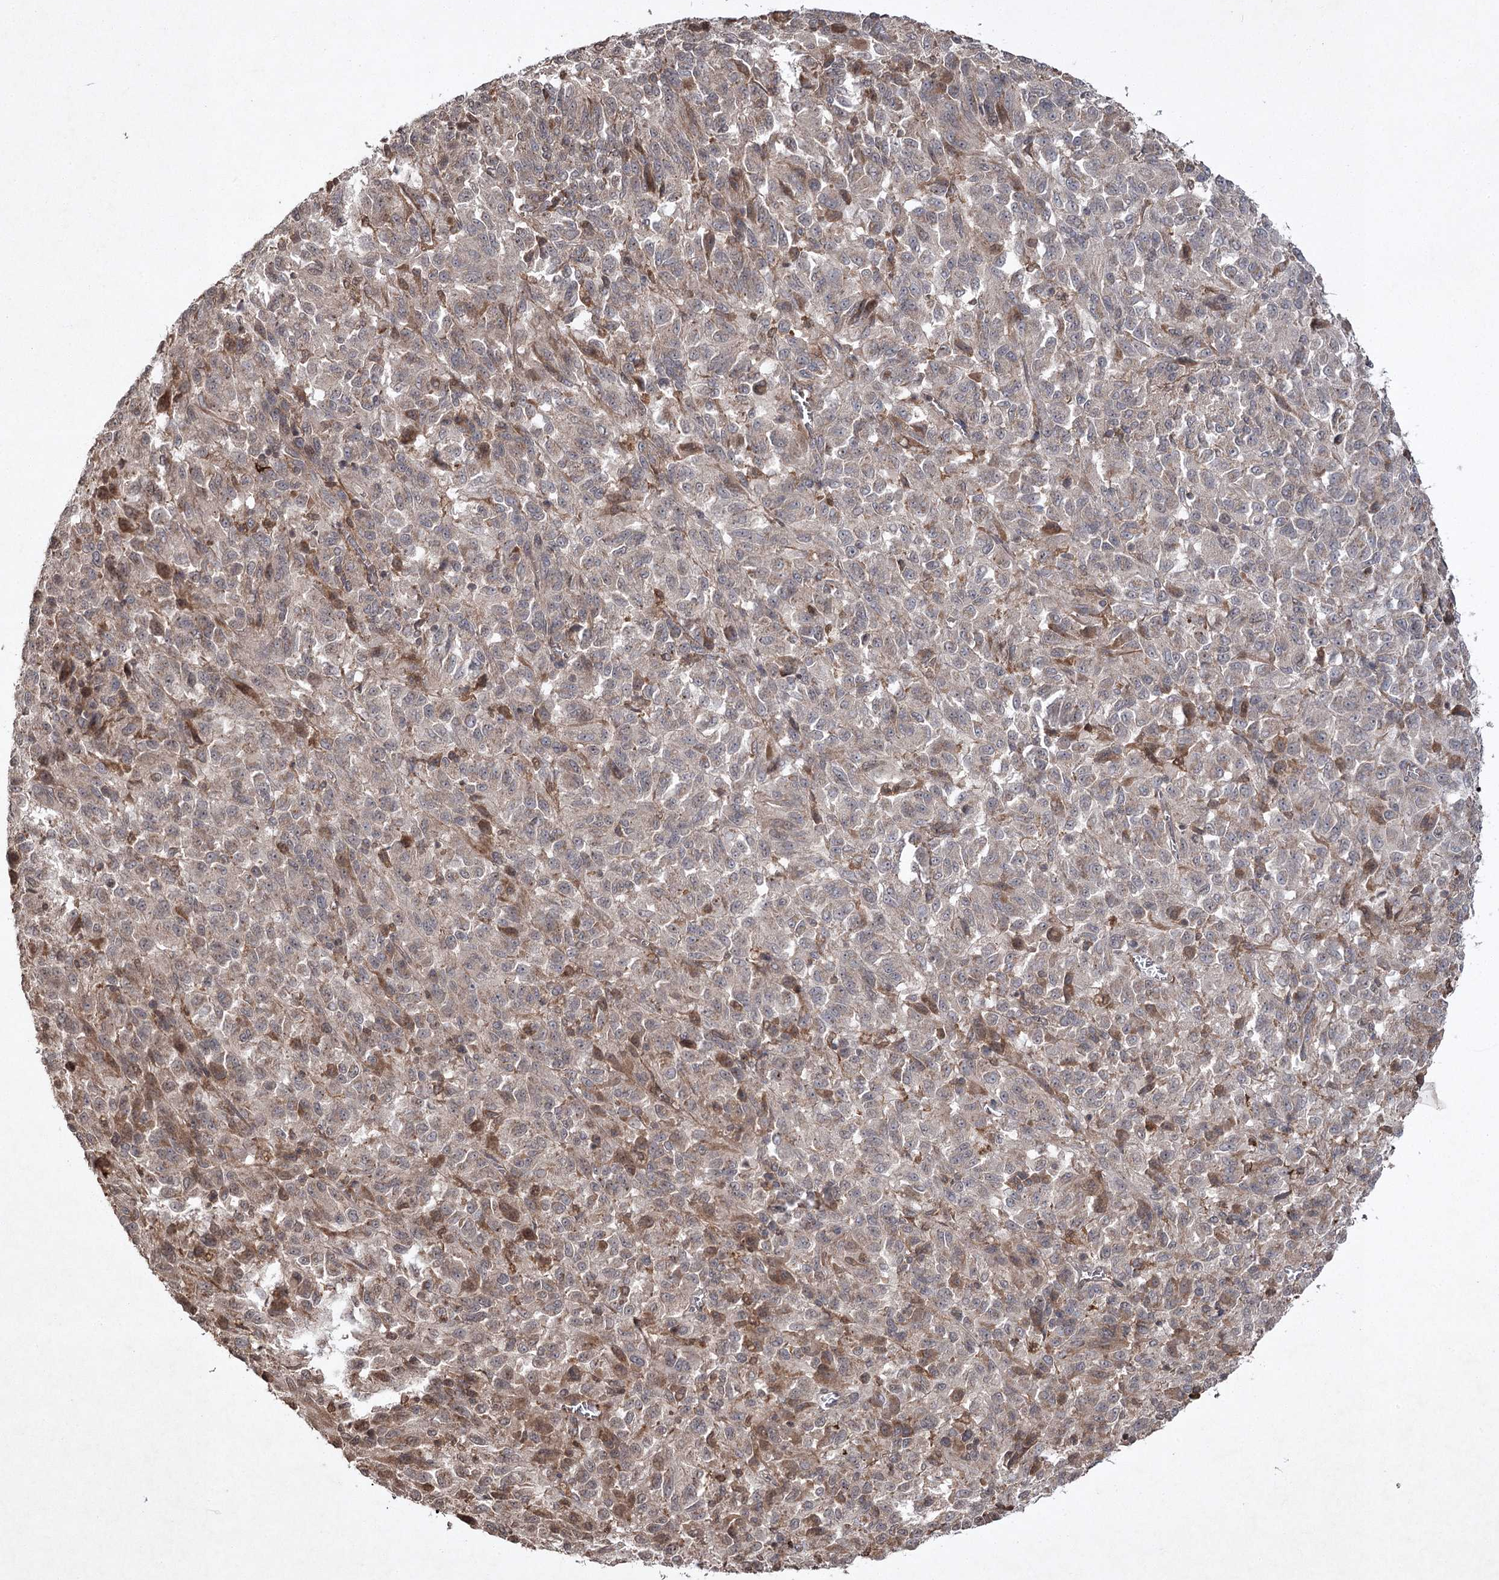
{"staining": {"intensity": "weak", "quantity": "25%-75%", "location": "cytoplasmic/membranous"}, "tissue": "melanoma", "cell_type": "Tumor cells", "image_type": "cancer", "snomed": [{"axis": "morphology", "description": "Malignant melanoma, Metastatic site"}, {"axis": "topography", "description": "Lung"}], "caption": "Protein expression analysis of malignant melanoma (metastatic site) displays weak cytoplasmic/membranous staining in approximately 25%-75% of tumor cells. Immunohistochemistry stains the protein of interest in brown and the nuclei are stained blue.", "gene": "CYP2B6", "patient": {"sex": "male", "age": 64}}